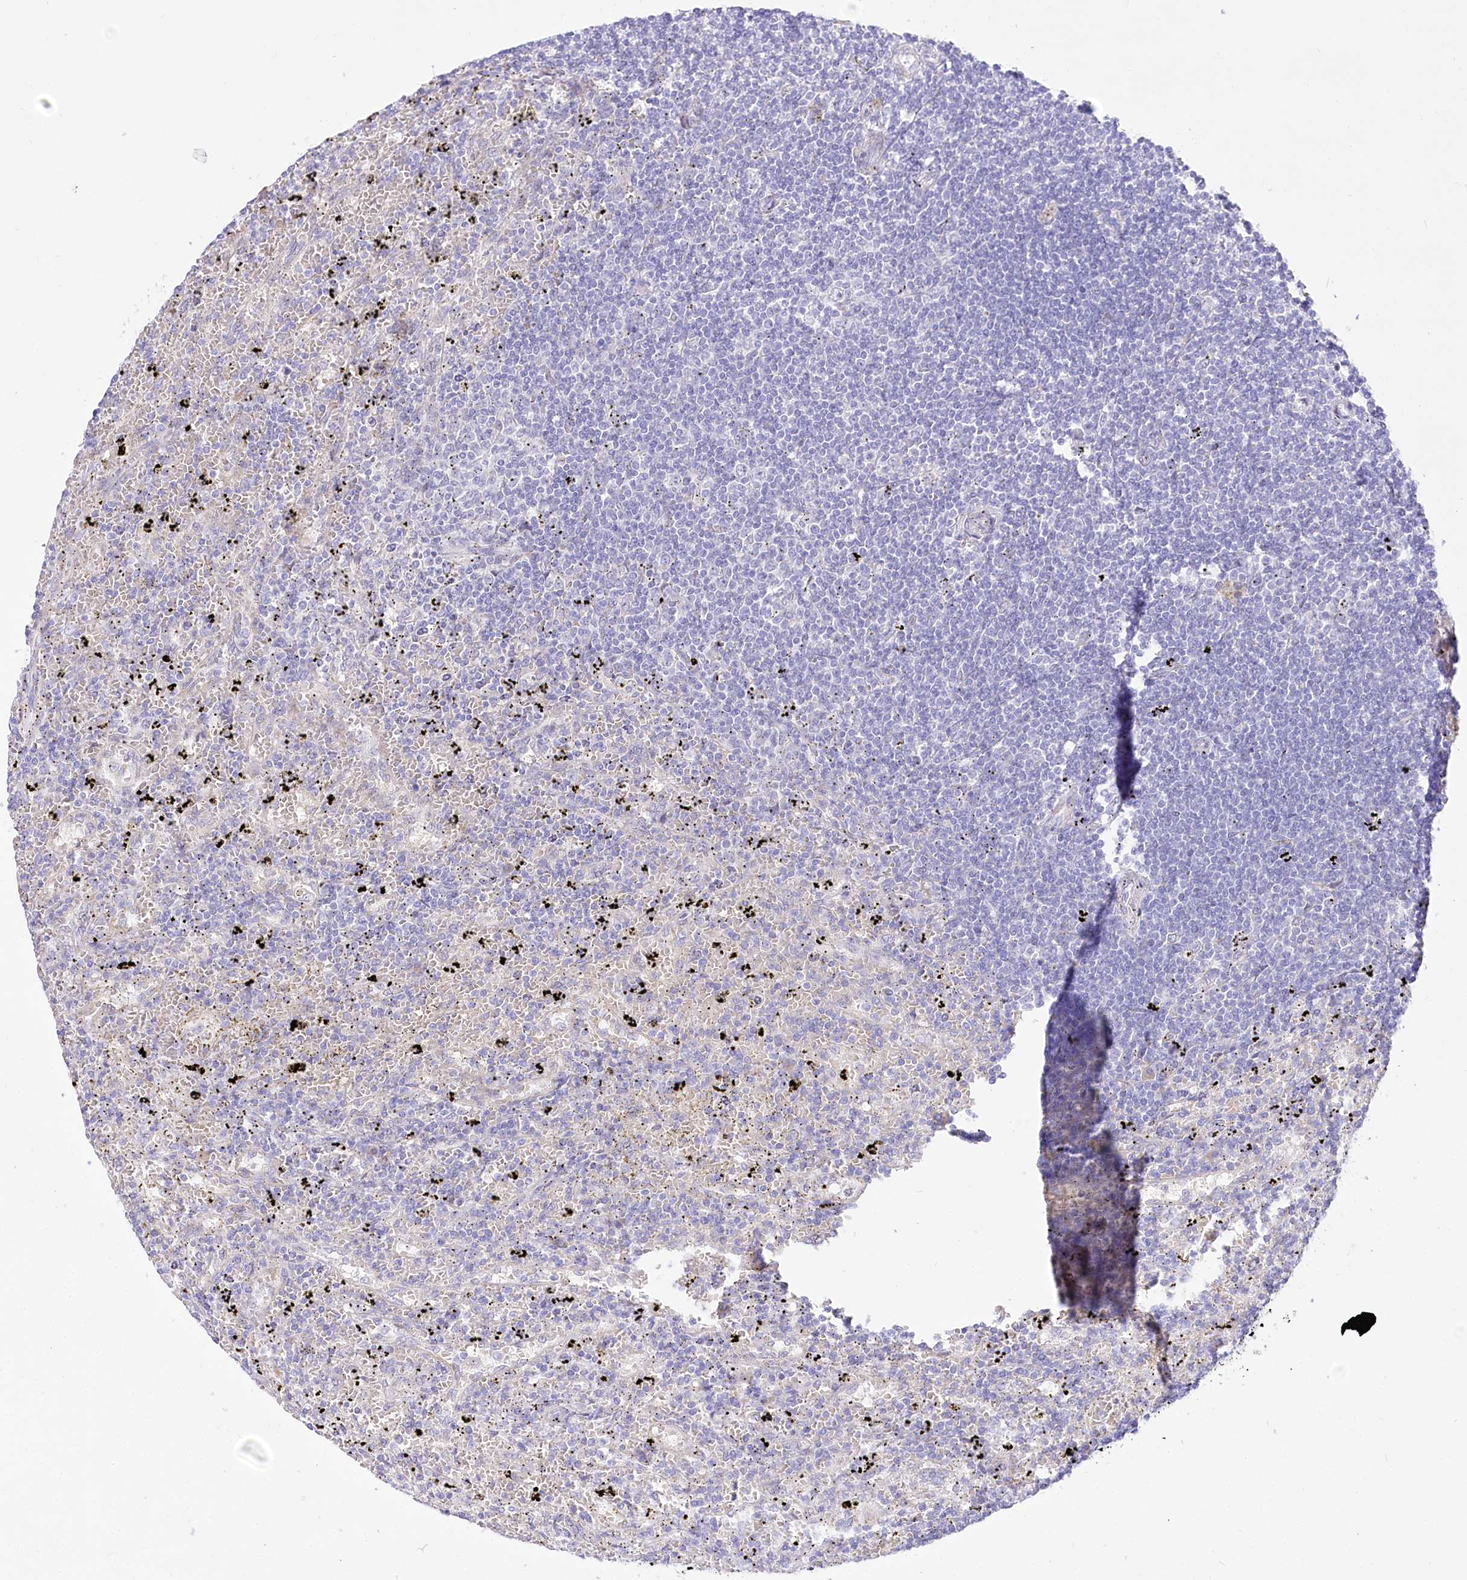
{"staining": {"intensity": "negative", "quantity": "none", "location": "none"}, "tissue": "lymphoma", "cell_type": "Tumor cells", "image_type": "cancer", "snomed": [{"axis": "morphology", "description": "Malignant lymphoma, non-Hodgkin's type, Low grade"}, {"axis": "topography", "description": "Spleen"}], "caption": "Immunohistochemistry (IHC) micrograph of human lymphoma stained for a protein (brown), which demonstrates no positivity in tumor cells.", "gene": "STT3B", "patient": {"sex": "male", "age": 76}}